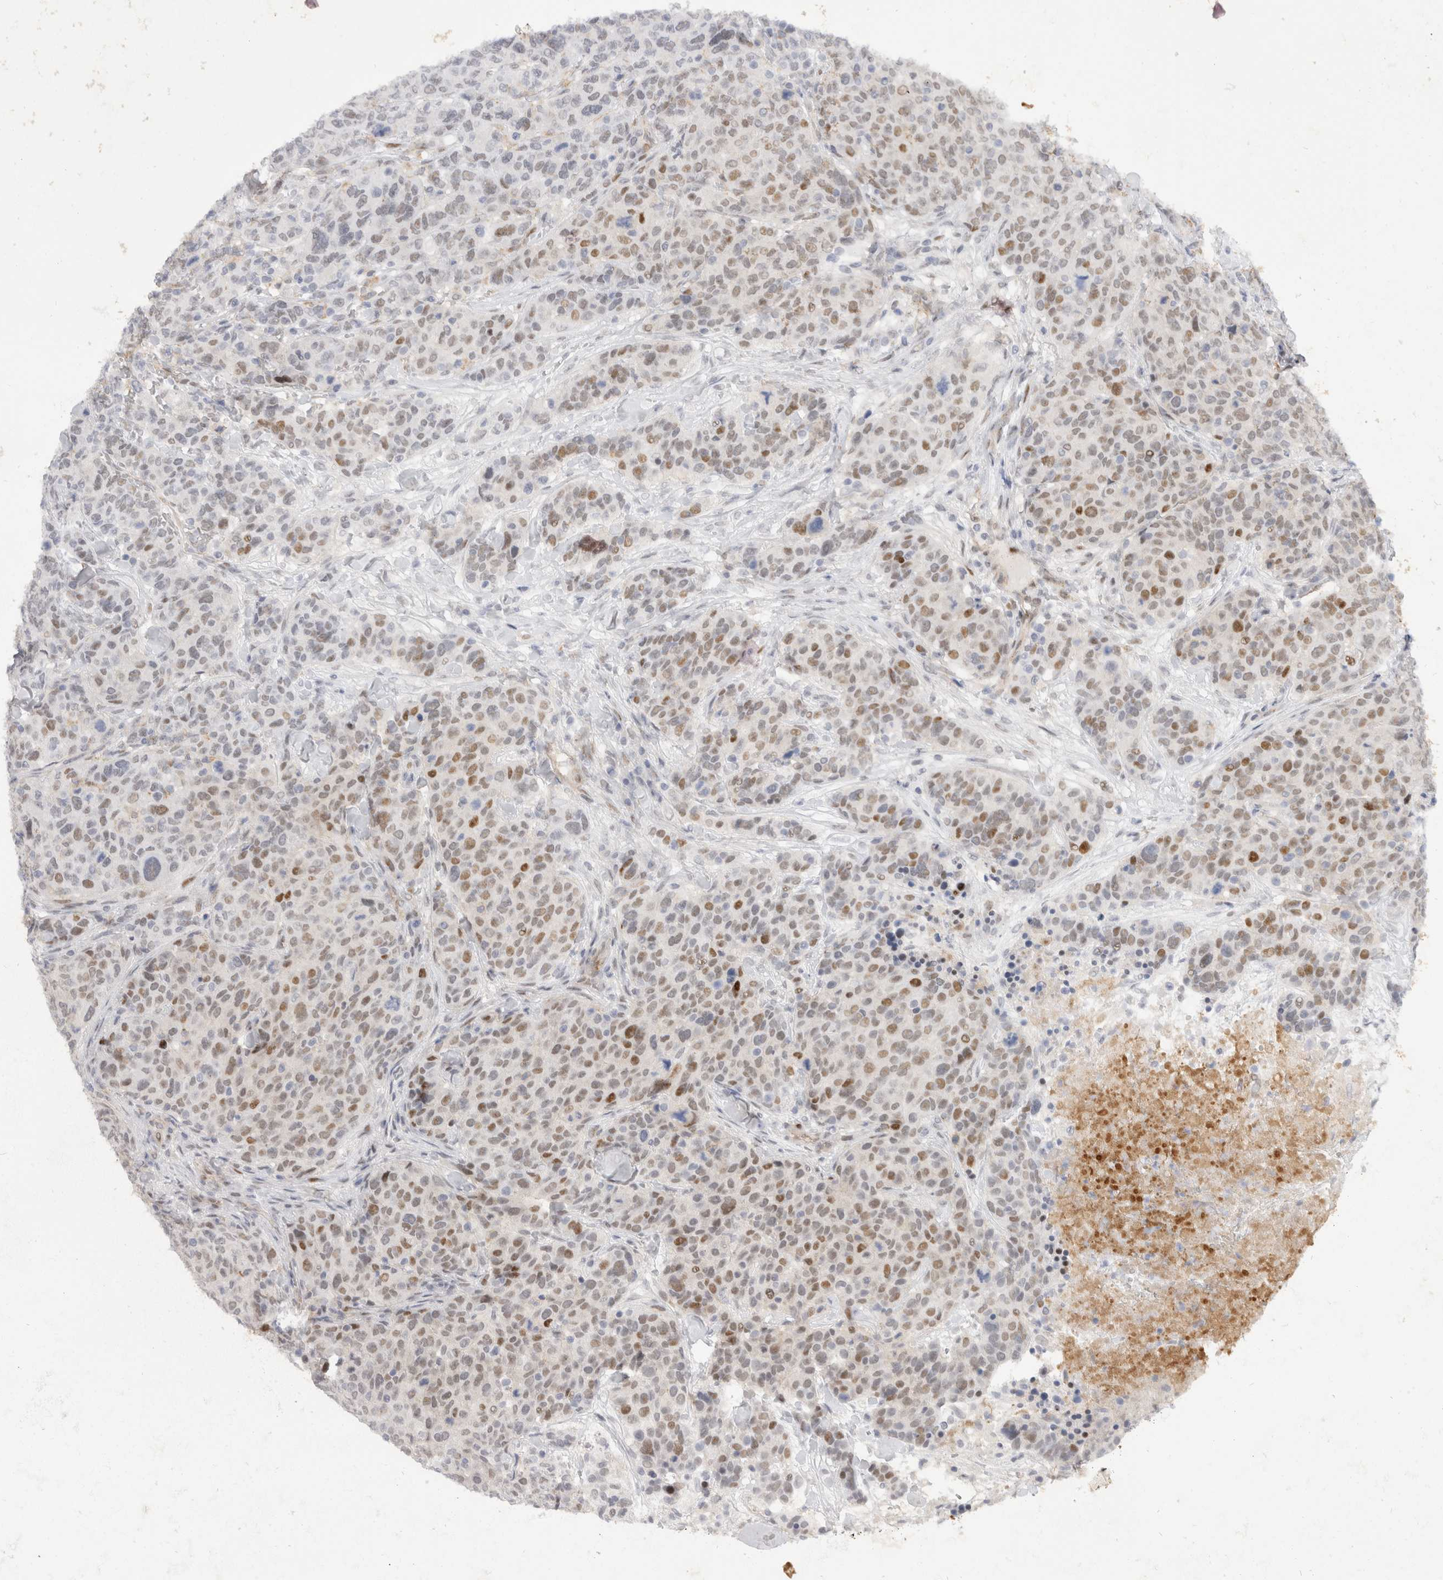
{"staining": {"intensity": "moderate", "quantity": "25%-75%", "location": "nuclear"}, "tissue": "breast cancer", "cell_type": "Tumor cells", "image_type": "cancer", "snomed": [{"axis": "morphology", "description": "Duct carcinoma"}, {"axis": "topography", "description": "Breast"}], "caption": "Immunohistochemistry (IHC) (DAB (3,3'-diaminobenzidine)) staining of human breast cancer (infiltrating ductal carcinoma) reveals moderate nuclear protein expression in approximately 25%-75% of tumor cells. The staining was performed using DAB to visualize the protein expression in brown, while the nuclei were stained in blue with hematoxylin (Magnification: 20x).", "gene": "TOM1L2", "patient": {"sex": "female", "age": 37}}